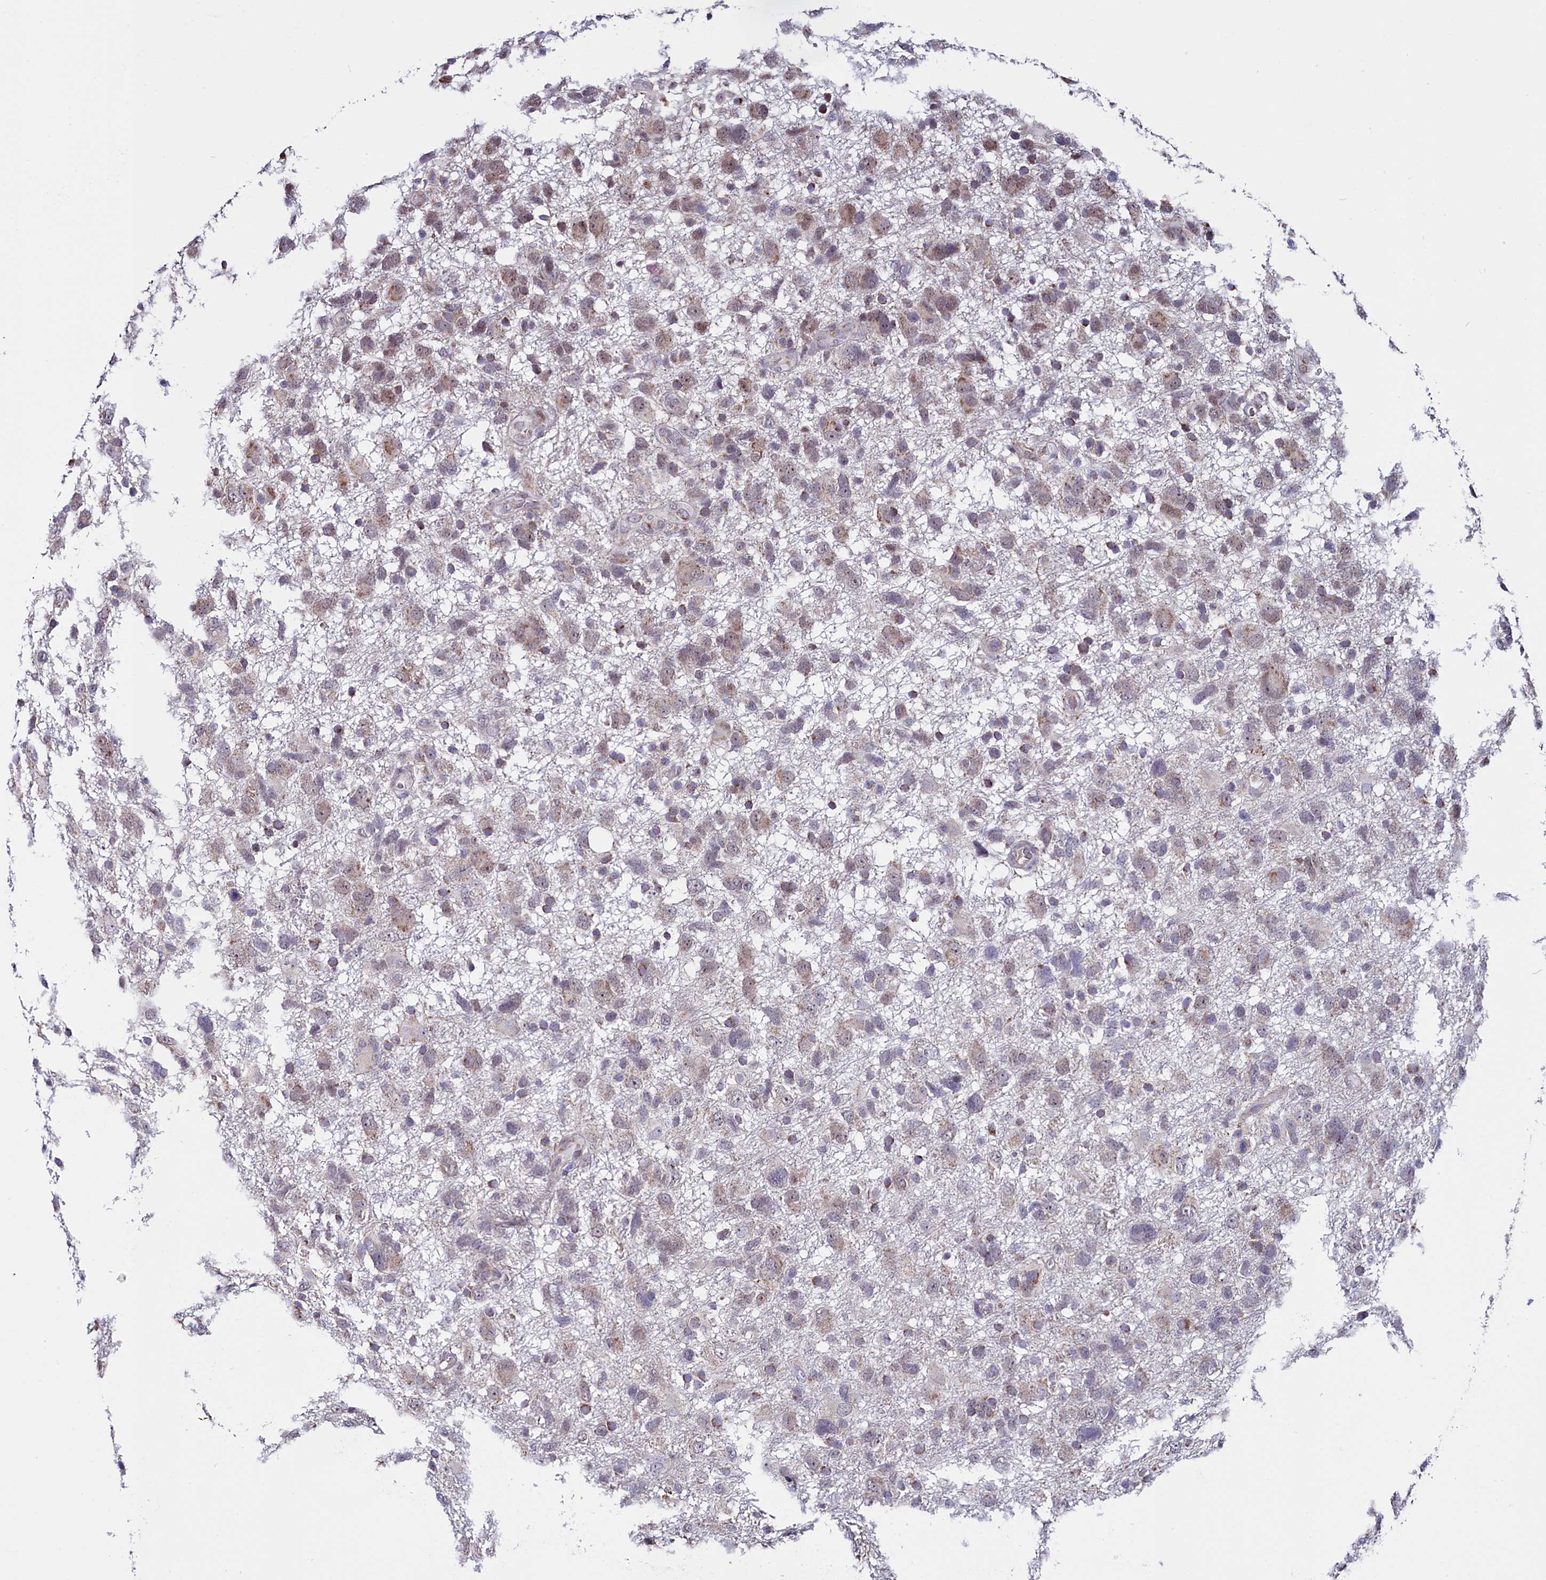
{"staining": {"intensity": "weak", "quantity": "<25%", "location": "cytoplasmic/membranous"}, "tissue": "glioma", "cell_type": "Tumor cells", "image_type": "cancer", "snomed": [{"axis": "morphology", "description": "Glioma, malignant, High grade"}, {"axis": "topography", "description": "Brain"}], "caption": "The image exhibits no significant staining in tumor cells of glioma. Brightfield microscopy of IHC stained with DAB (brown) and hematoxylin (blue), captured at high magnification.", "gene": "CIAPIN1", "patient": {"sex": "male", "age": 61}}